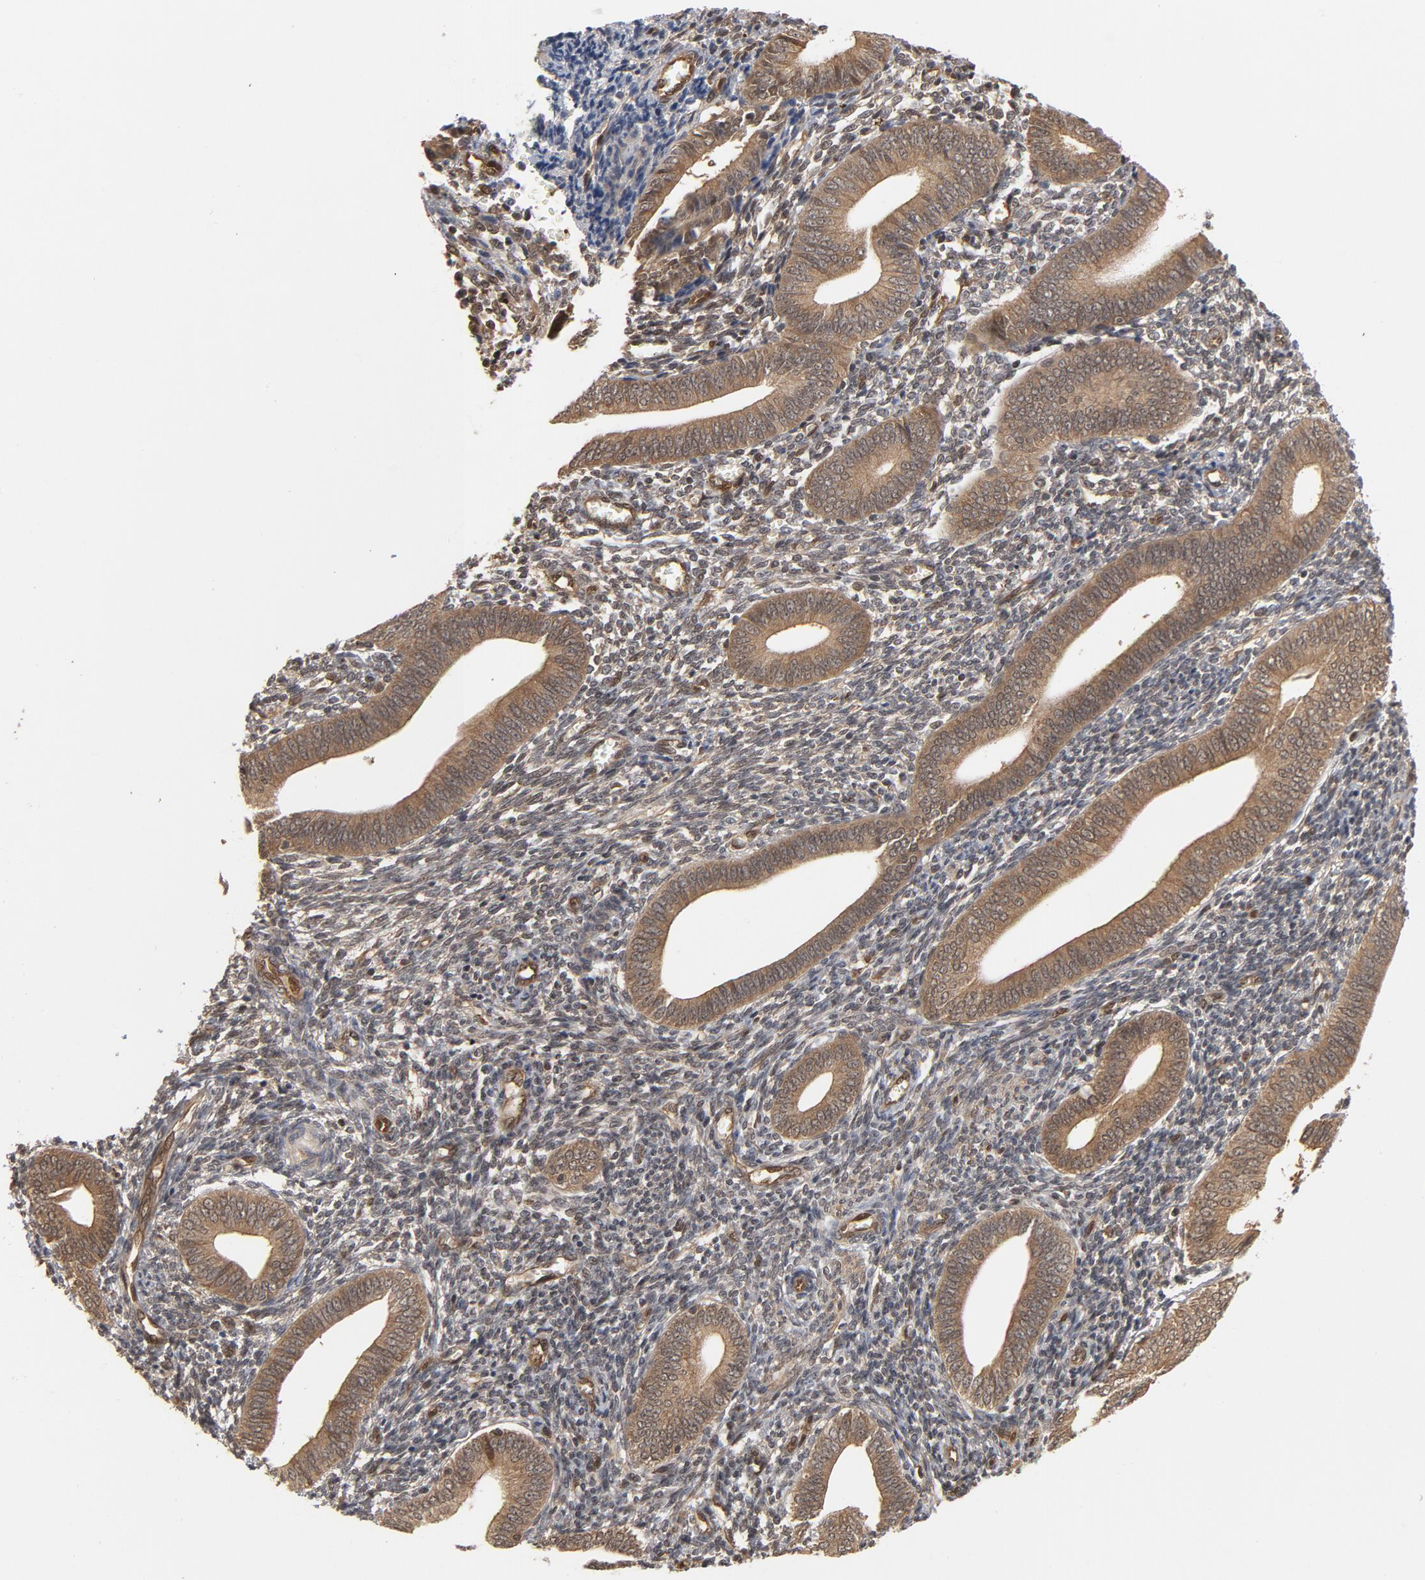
{"staining": {"intensity": "weak", "quantity": ">75%", "location": "cytoplasmic/membranous"}, "tissue": "endometrium", "cell_type": "Cells in endometrial stroma", "image_type": "normal", "snomed": [{"axis": "morphology", "description": "Normal tissue, NOS"}, {"axis": "topography", "description": "Uterus"}, {"axis": "topography", "description": "Endometrium"}], "caption": "Protein staining of normal endometrium displays weak cytoplasmic/membranous positivity in approximately >75% of cells in endometrial stroma. (Brightfield microscopy of DAB IHC at high magnification).", "gene": "CDC37", "patient": {"sex": "female", "age": 33}}